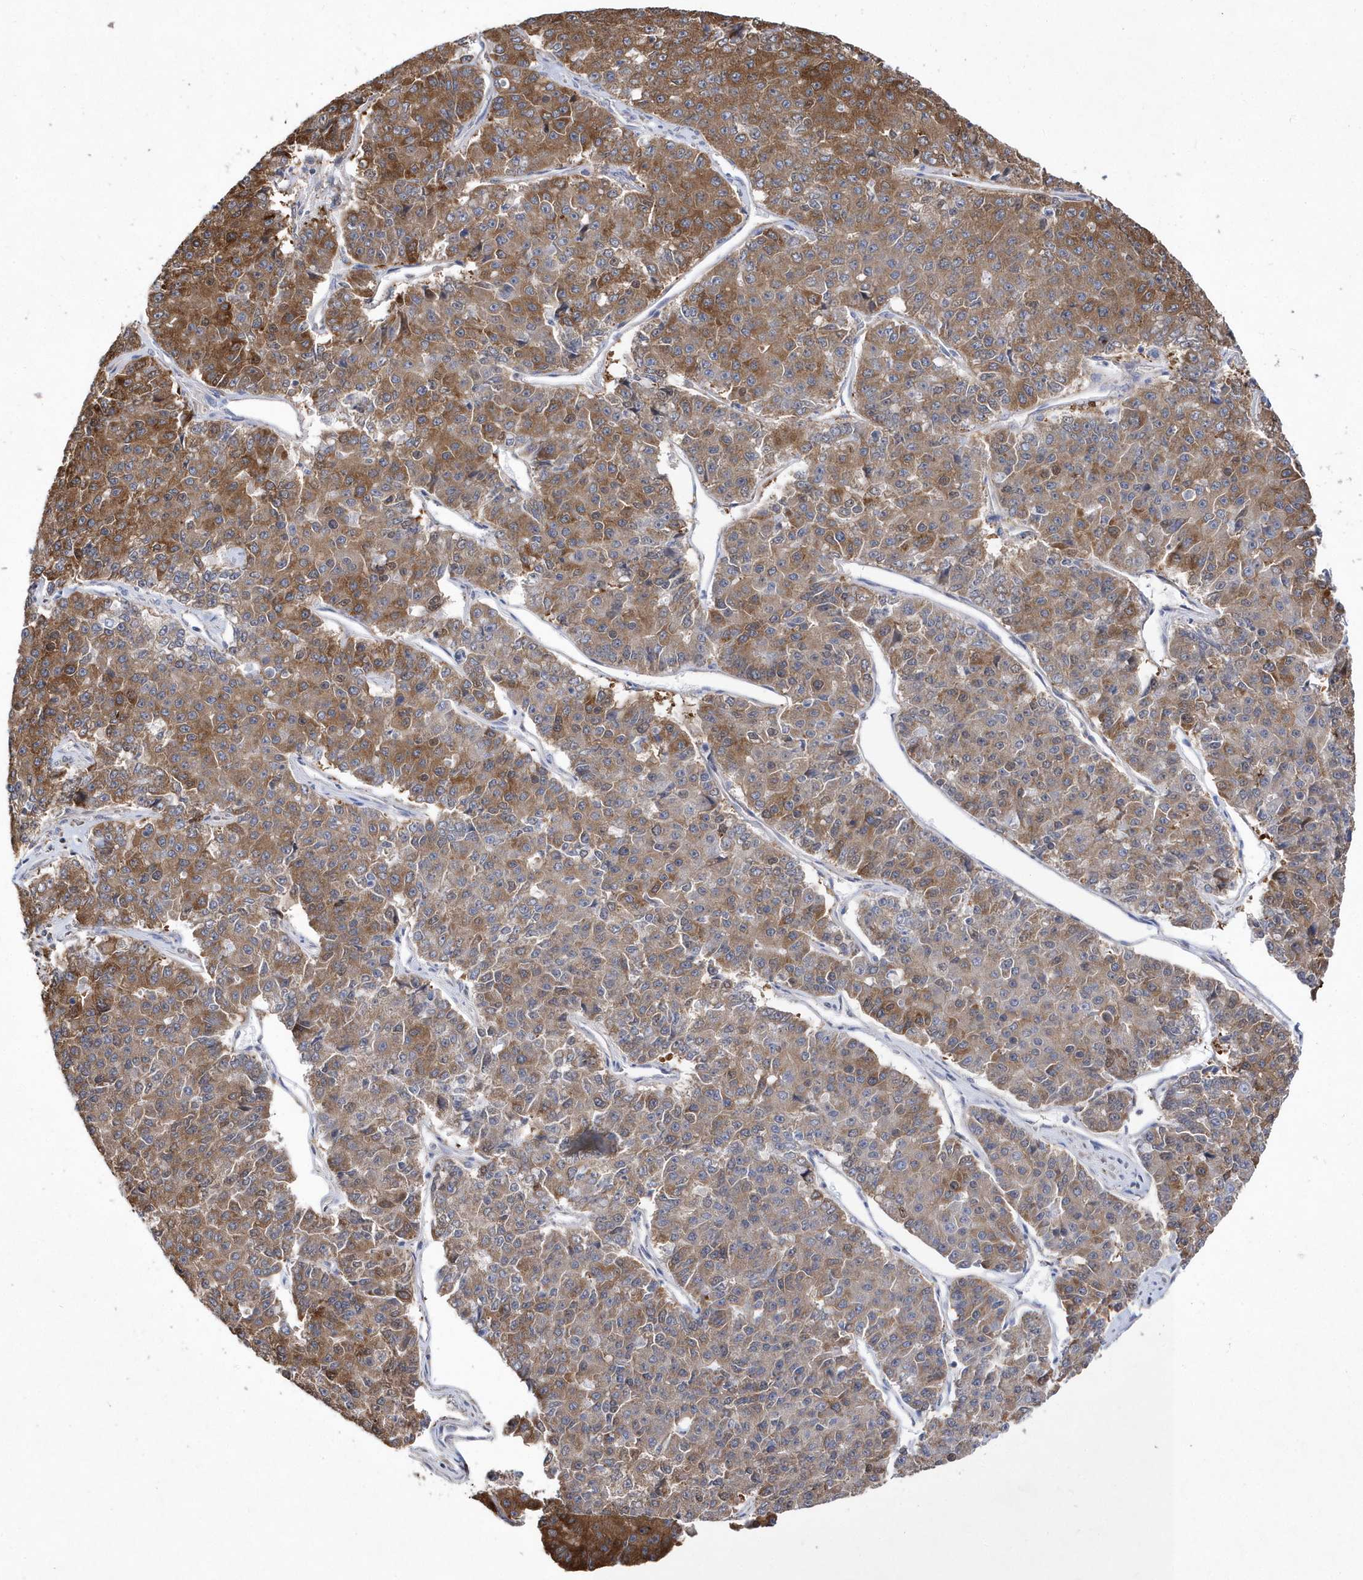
{"staining": {"intensity": "moderate", "quantity": ">75%", "location": "cytoplasmic/membranous"}, "tissue": "pancreatic cancer", "cell_type": "Tumor cells", "image_type": "cancer", "snomed": [{"axis": "morphology", "description": "Adenocarcinoma, NOS"}, {"axis": "topography", "description": "Pancreas"}], "caption": "There is medium levels of moderate cytoplasmic/membranous positivity in tumor cells of pancreatic cancer (adenocarcinoma), as demonstrated by immunohistochemical staining (brown color).", "gene": "JKAMP", "patient": {"sex": "male", "age": 50}}